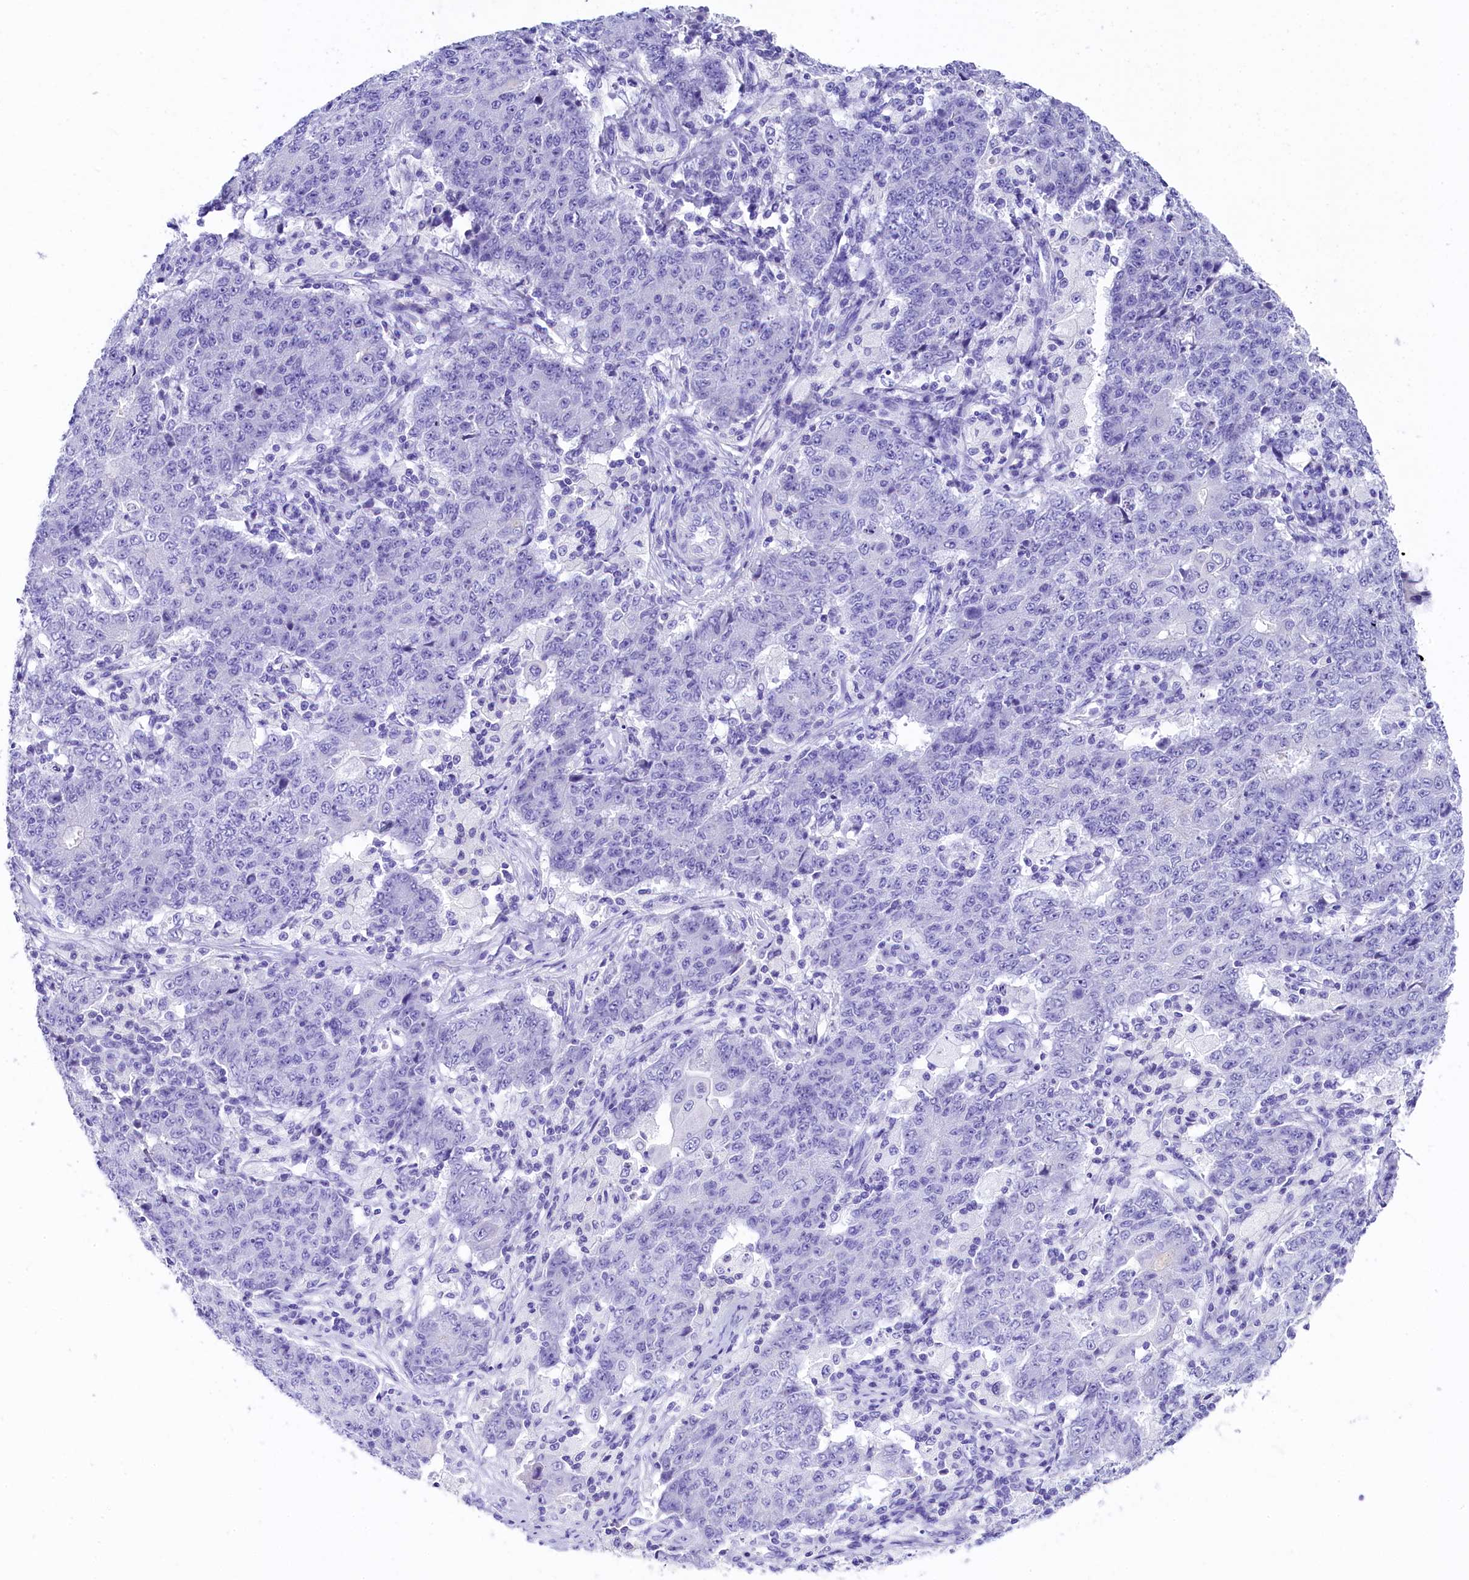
{"staining": {"intensity": "negative", "quantity": "none", "location": "none"}, "tissue": "ovarian cancer", "cell_type": "Tumor cells", "image_type": "cancer", "snomed": [{"axis": "morphology", "description": "Carcinoma, endometroid"}, {"axis": "topography", "description": "Ovary"}], "caption": "The IHC micrograph has no significant staining in tumor cells of ovarian endometroid carcinoma tissue. (Immunohistochemistry, brightfield microscopy, high magnification).", "gene": "SKIDA1", "patient": {"sex": "female", "age": 42}}